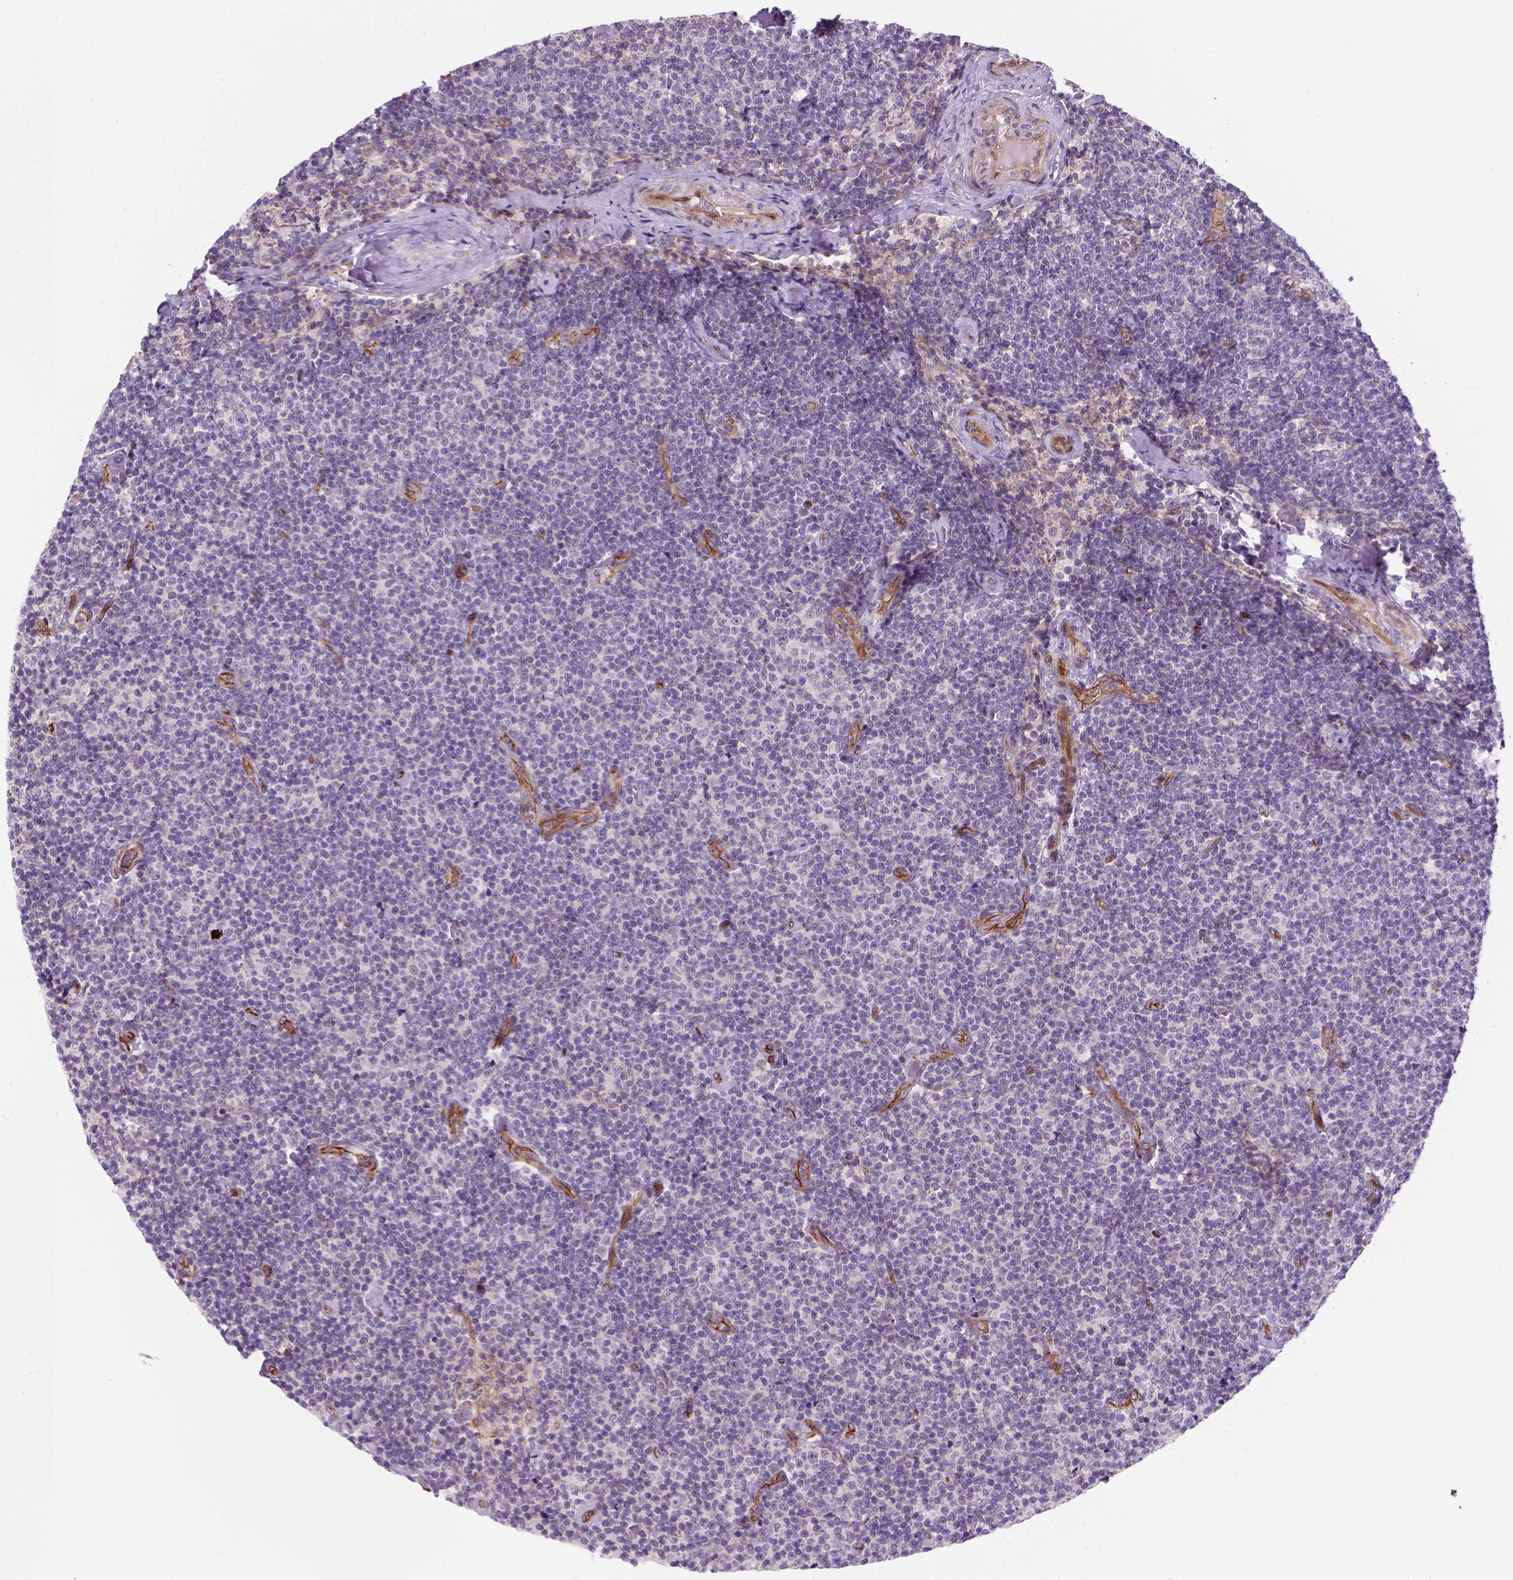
{"staining": {"intensity": "negative", "quantity": "none", "location": "none"}, "tissue": "lymphoma", "cell_type": "Tumor cells", "image_type": "cancer", "snomed": [{"axis": "morphology", "description": "Malignant lymphoma, non-Hodgkin's type, Low grade"}, {"axis": "topography", "description": "Lymph node"}], "caption": "The photomicrograph reveals no significant positivity in tumor cells of malignant lymphoma, non-Hodgkin's type (low-grade).", "gene": "VSTM5", "patient": {"sex": "male", "age": 81}}